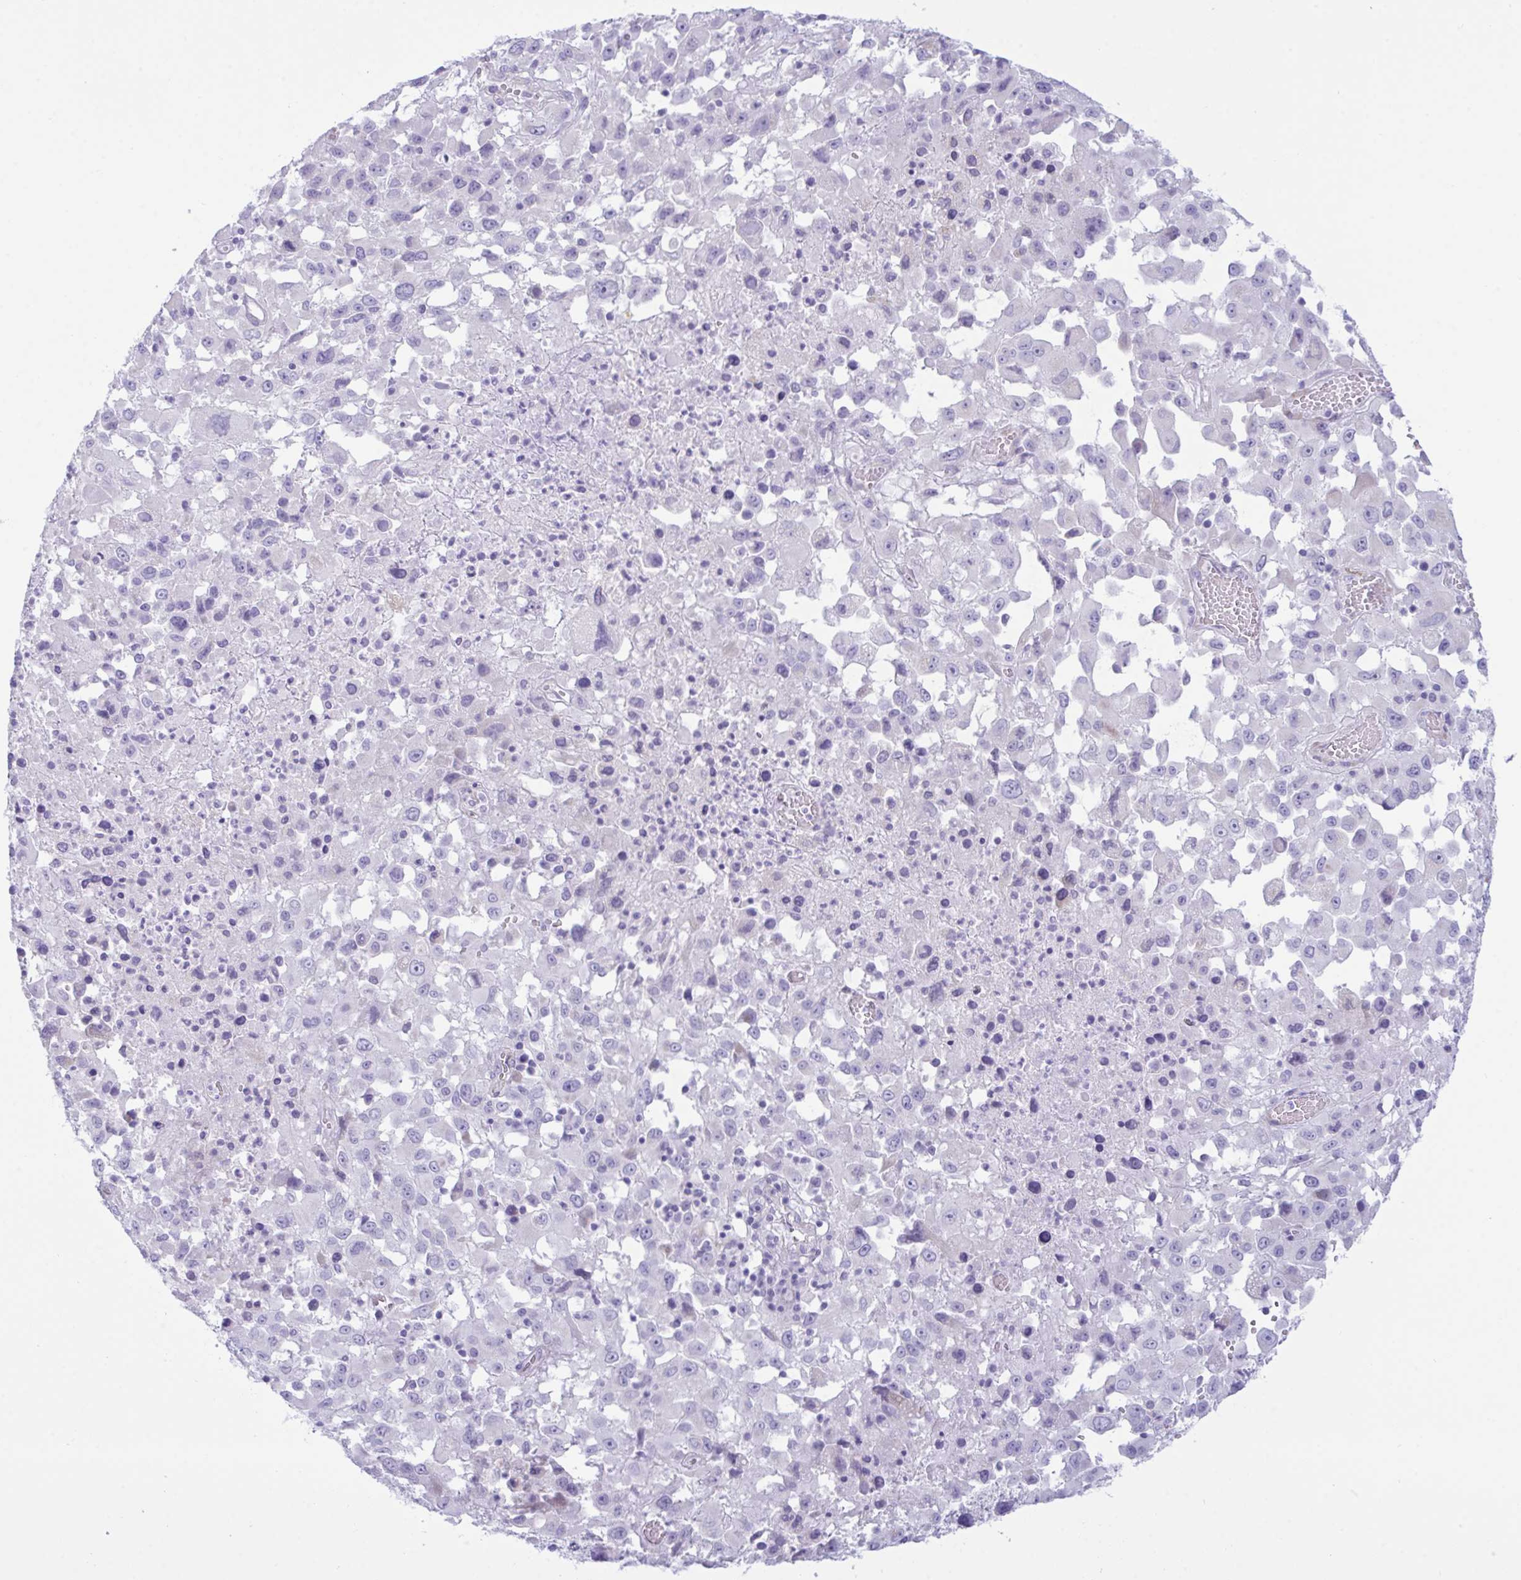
{"staining": {"intensity": "negative", "quantity": "none", "location": "none"}, "tissue": "melanoma", "cell_type": "Tumor cells", "image_type": "cancer", "snomed": [{"axis": "morphology", "description": "Malignant melanoma, Metastatic site"}, {"axis": "topography", "description": "Soft tissue"}], "caption": "Tumor cells are negative for brown protein staining in malignant melanoma (metastatic site). The staining is performed using DAB (3,3'-diaminobenzidine) brown chromogen with nuclei counter-stained in using hematoxylin.", "gene": "BBS1", "patient": {"sex": "male", "age": 50}}